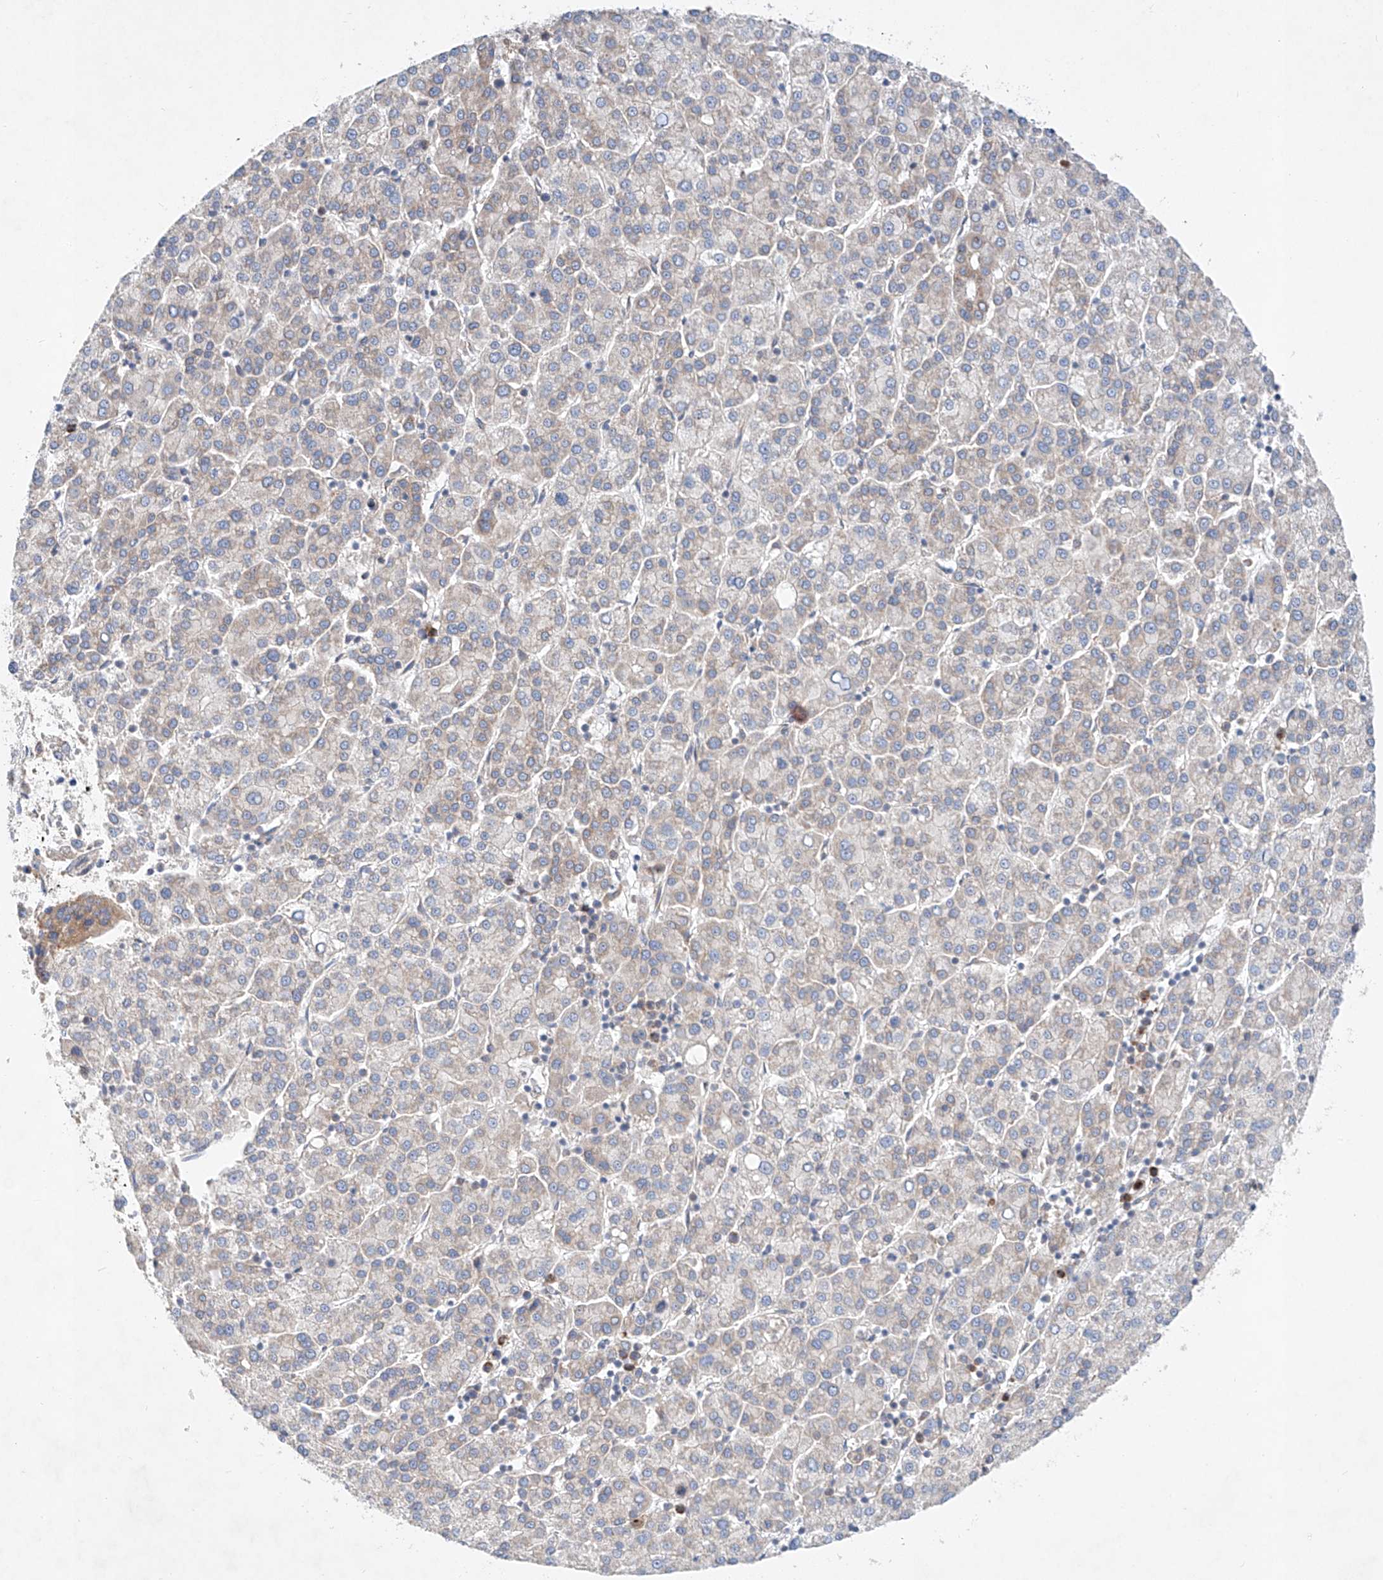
{"staining": {"intensity": "negative", "quantity": "none", "location": "none"}, "tissue": "liver cancer", "cell_type": "Tumor cells", "image_type": "cancer", "snomed": [{"axis": "morphology", "description": "Carcinoma, Hepatocellular, NOS"}, {"axis": "topography", "description": "Liver"}], "caption": "Tumor cells are negative for brown protein staining in liver hepatocellular carcinoma.", "gene": "FASTK", "patient": {"sex": "female", "age": 58}}